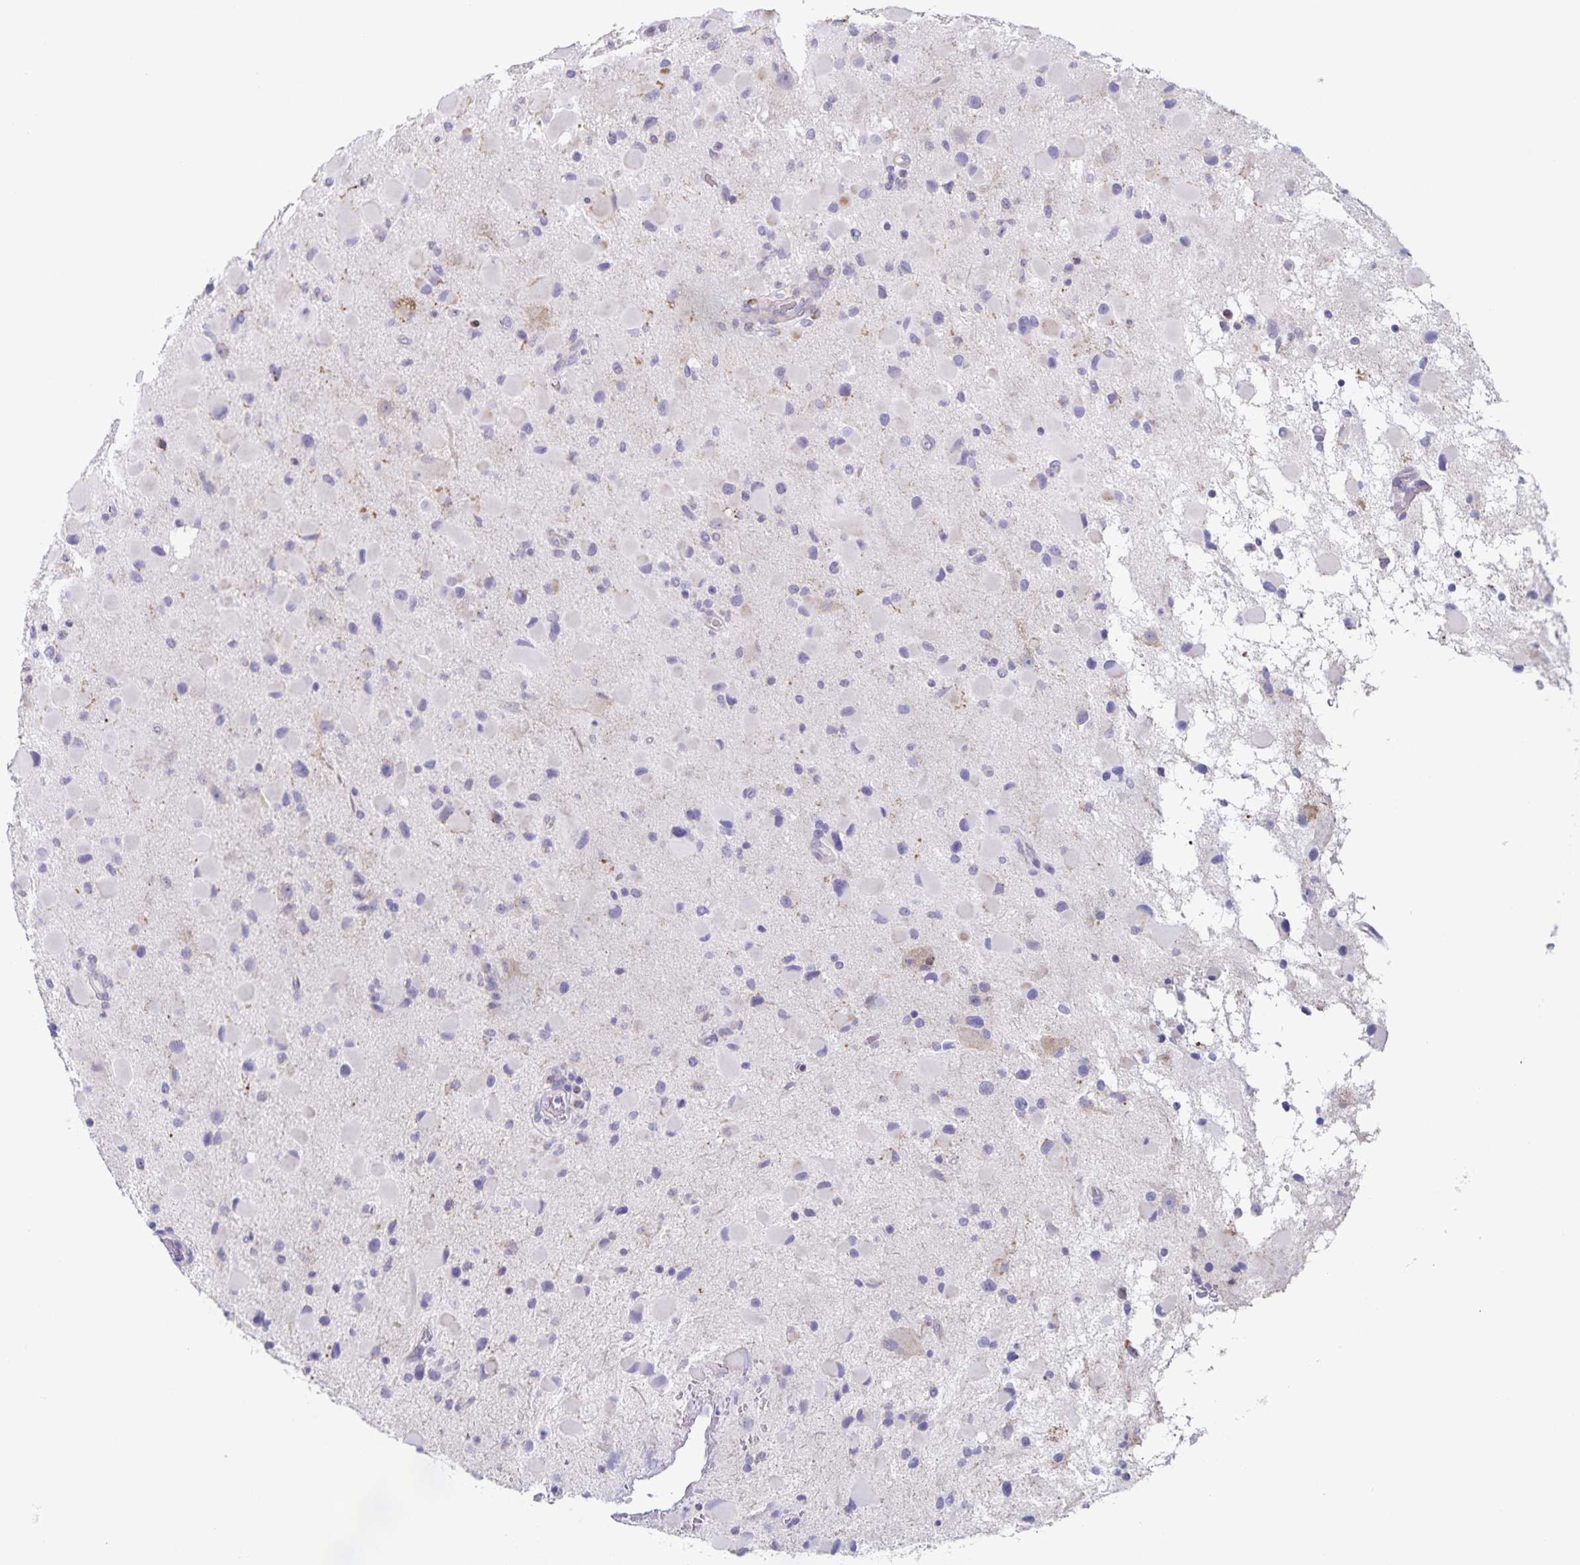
{"staining": {"intensity": "negative", "quantity": "none", "location": "none"}, "tissue": "glioma", "cell_type": "Tumor cells", "image_type": "cancer", "snomed": [{"axis": "morphology", "description": "Glioma, malignant, Low grade"}, {"axis": "topography", "description": "Brain"}], "caption": "Malignant low-grade glioma stained for a protein using immunohistochemistry (IHC) reveals no staining tumor cells.", "gene": "CENPH", "patient": {"sex": "female", "age": 32}}